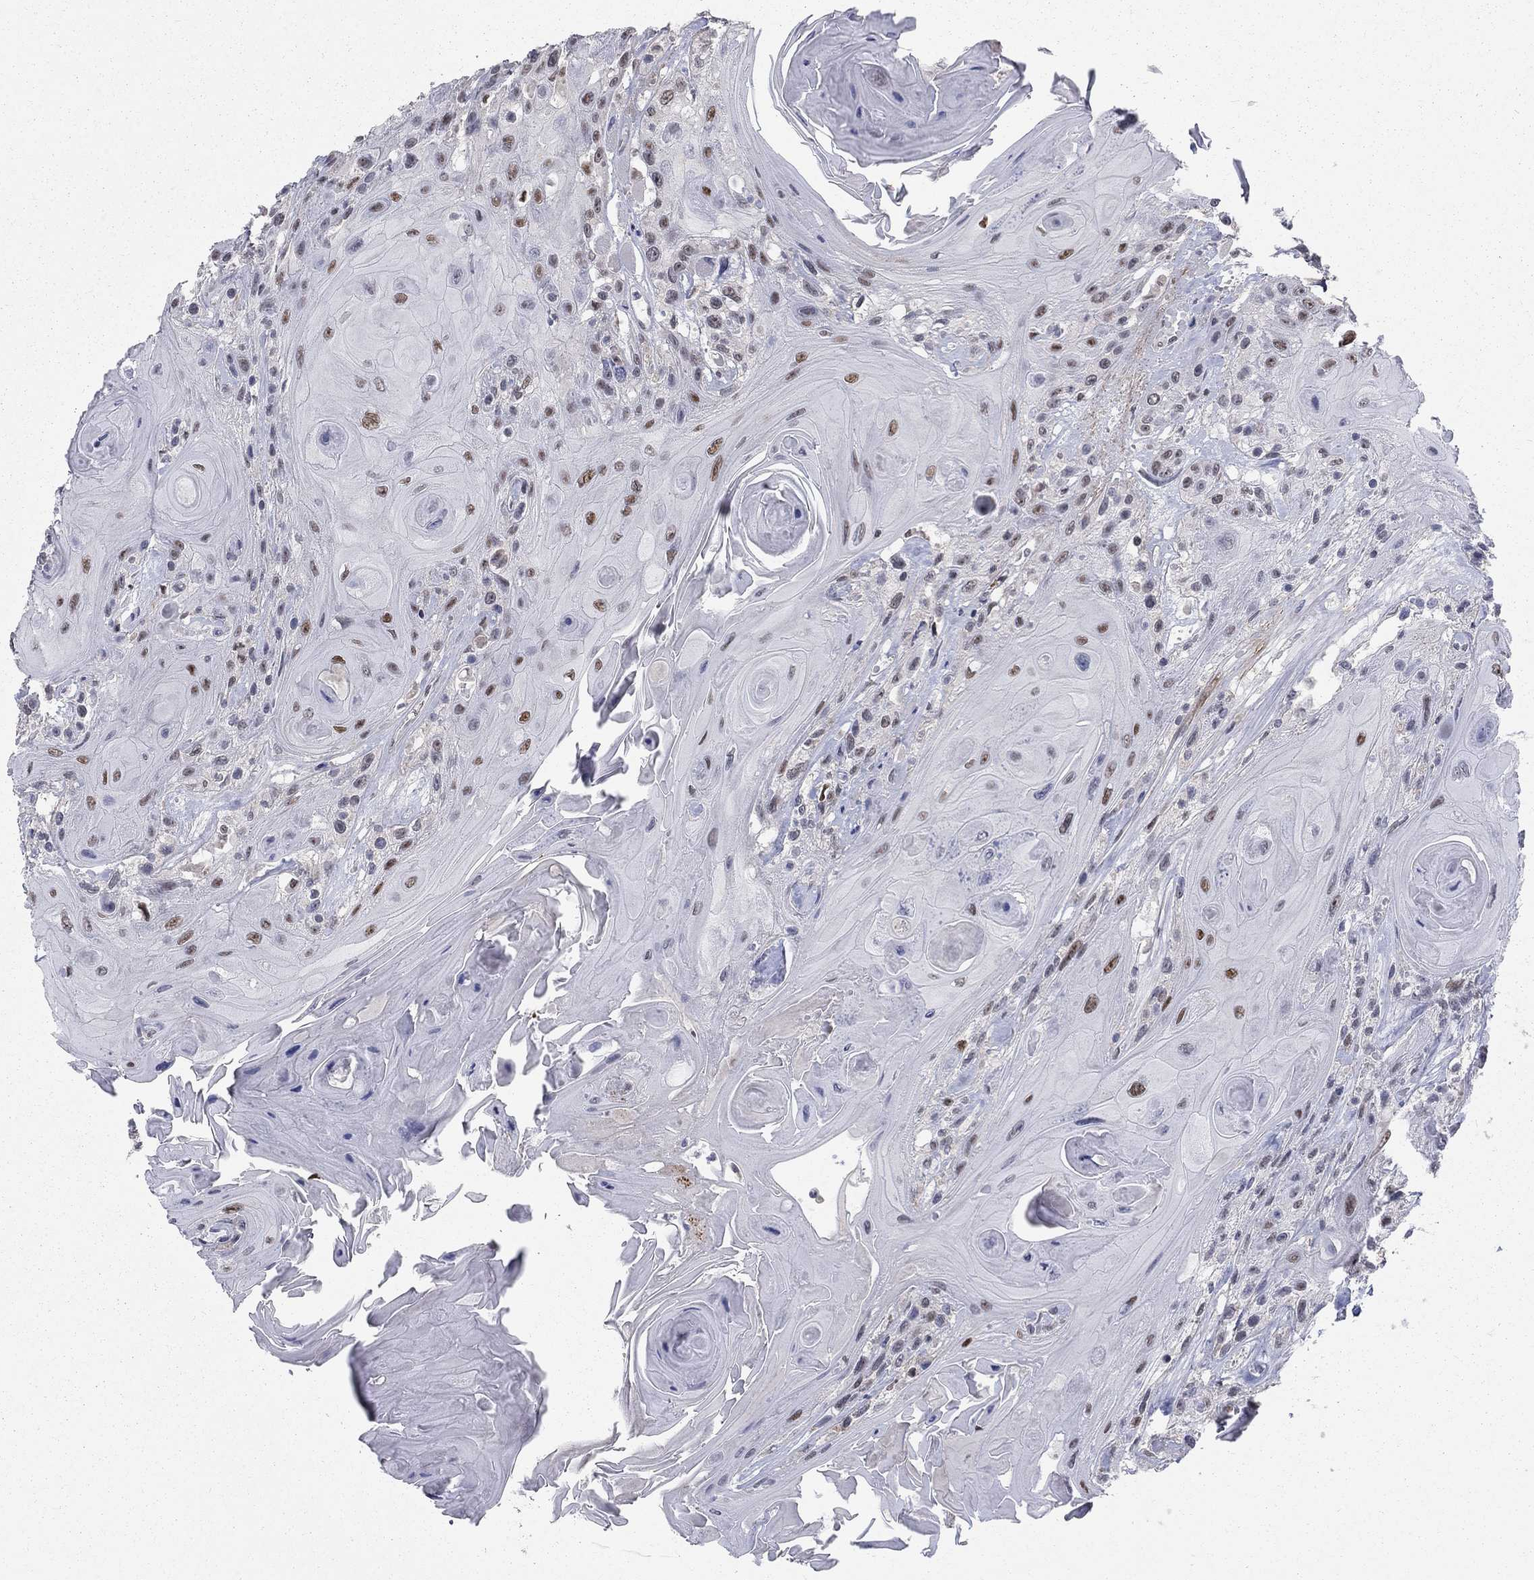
{"staining": {"intensity": "strong", "quantity": "<25%", "location": "nuclear"}, "tissue": "head and neck cancer", "cell_type": "Tumor cells", "image_type": "cancer", "snomed": [{"axis": "morphology", "description": "Squamous cell carcinoma, NOS"}, {"axis": "topography", "description": "Head-Neck"}], "caption": "High-power microscopy captured an immunohistochemistry photomicrograph of head and neck squamous cell carcinoma, revealing strong nuclear positivity in about <25% of tumor cells.", "gene": "GCFC2", "patient": {"sex": "female", "age": 59}}